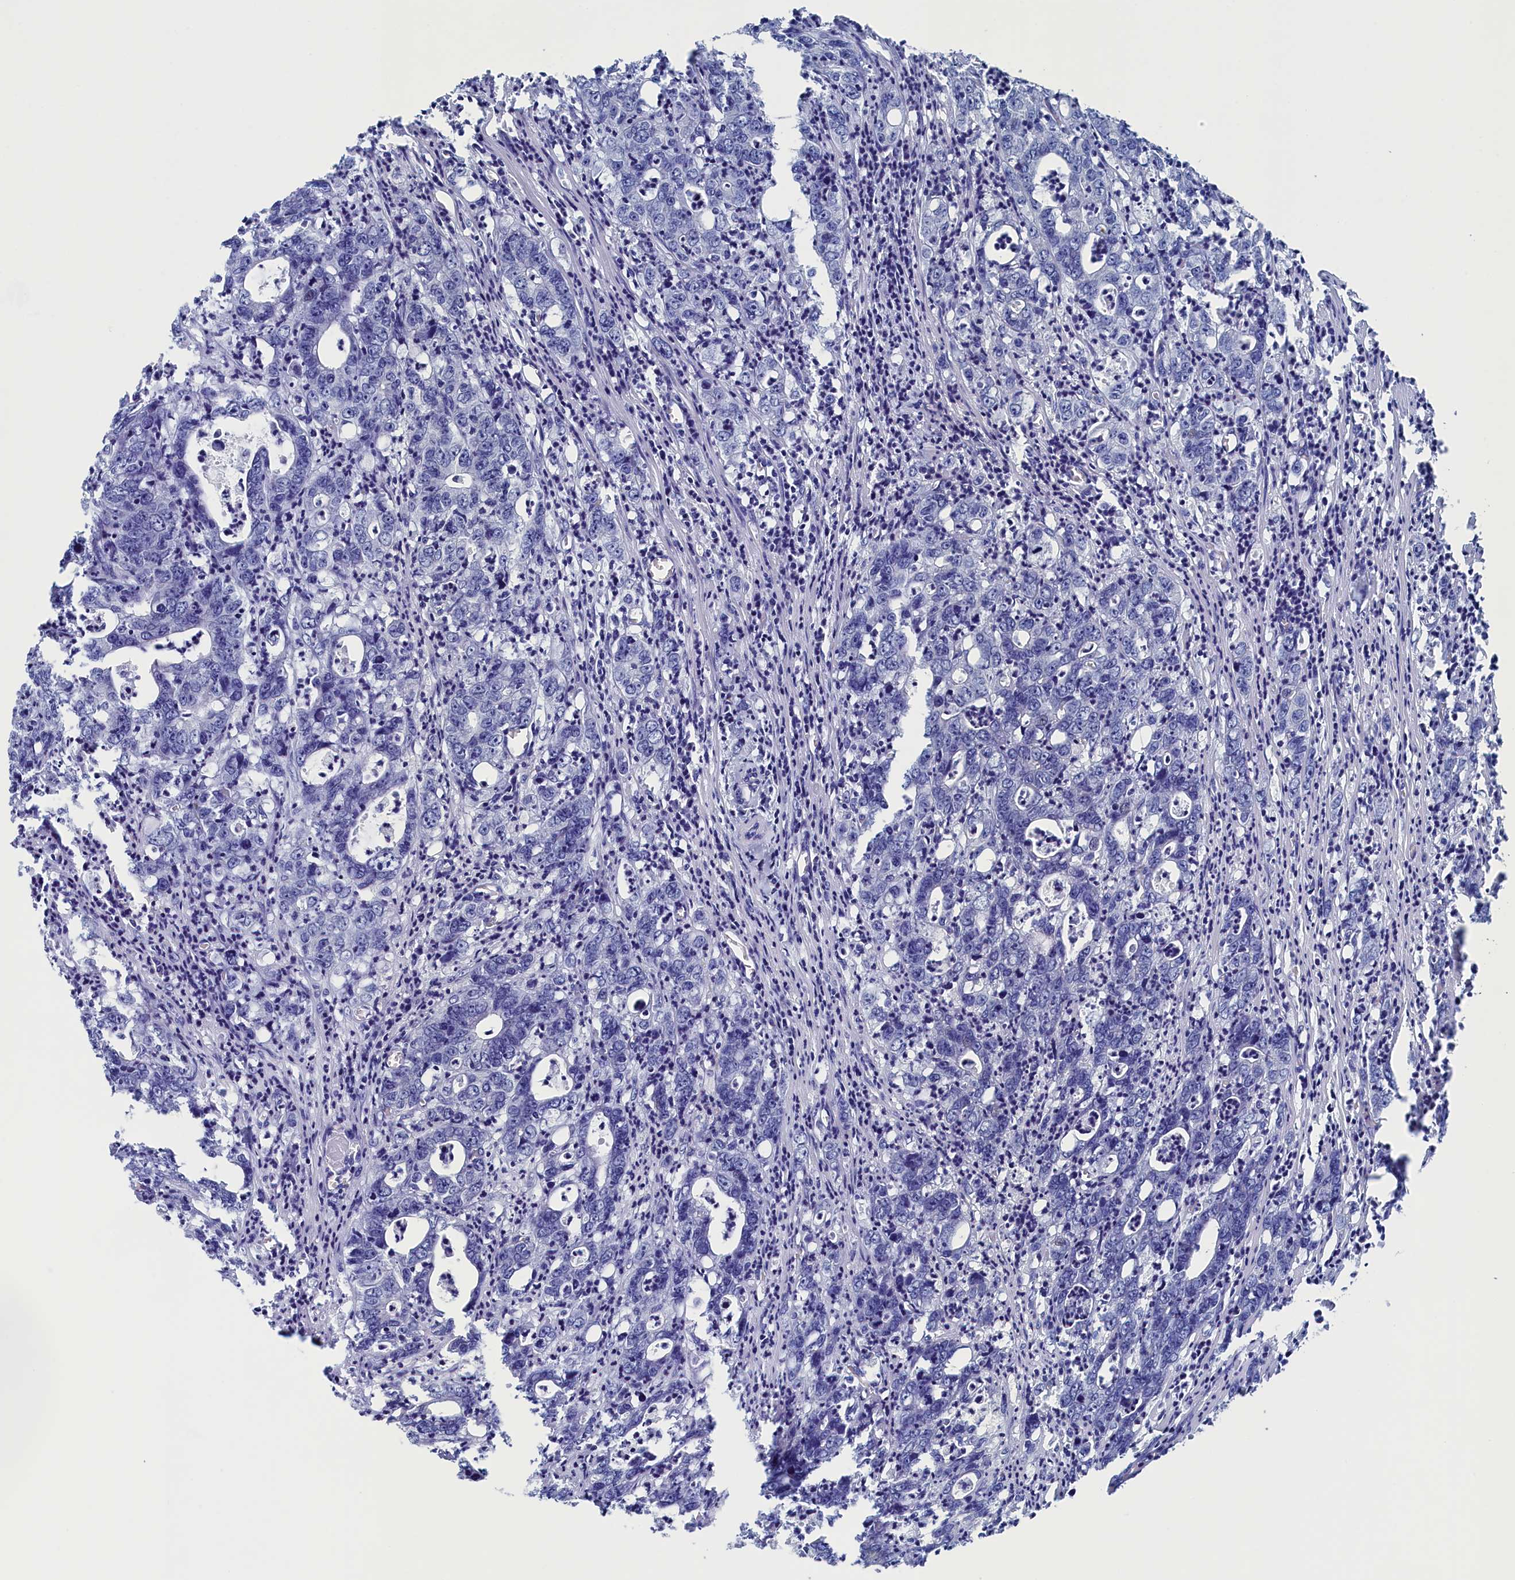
{"staining": {"intensity": "negative", "quantity": "none", "location": "none"}, "tissue": "colorectal cancer", "cell_type": "Tumor cells", "image_type": "cancer", "snomed": [{"axis": "morphology", "description": "Adenocarcinoma, NOS"}, {"axis": "topography", "description": "Colon"}], "caption": "This histopathology image is of colorectal cancer (adenocarcinoma) stained with IHC to label a protein in brown with the nuclei are counter-stained blue. There is no staining in tumor cells.", "gene": "C11orf54", "patient": {"sex": "female", "age": 75}}